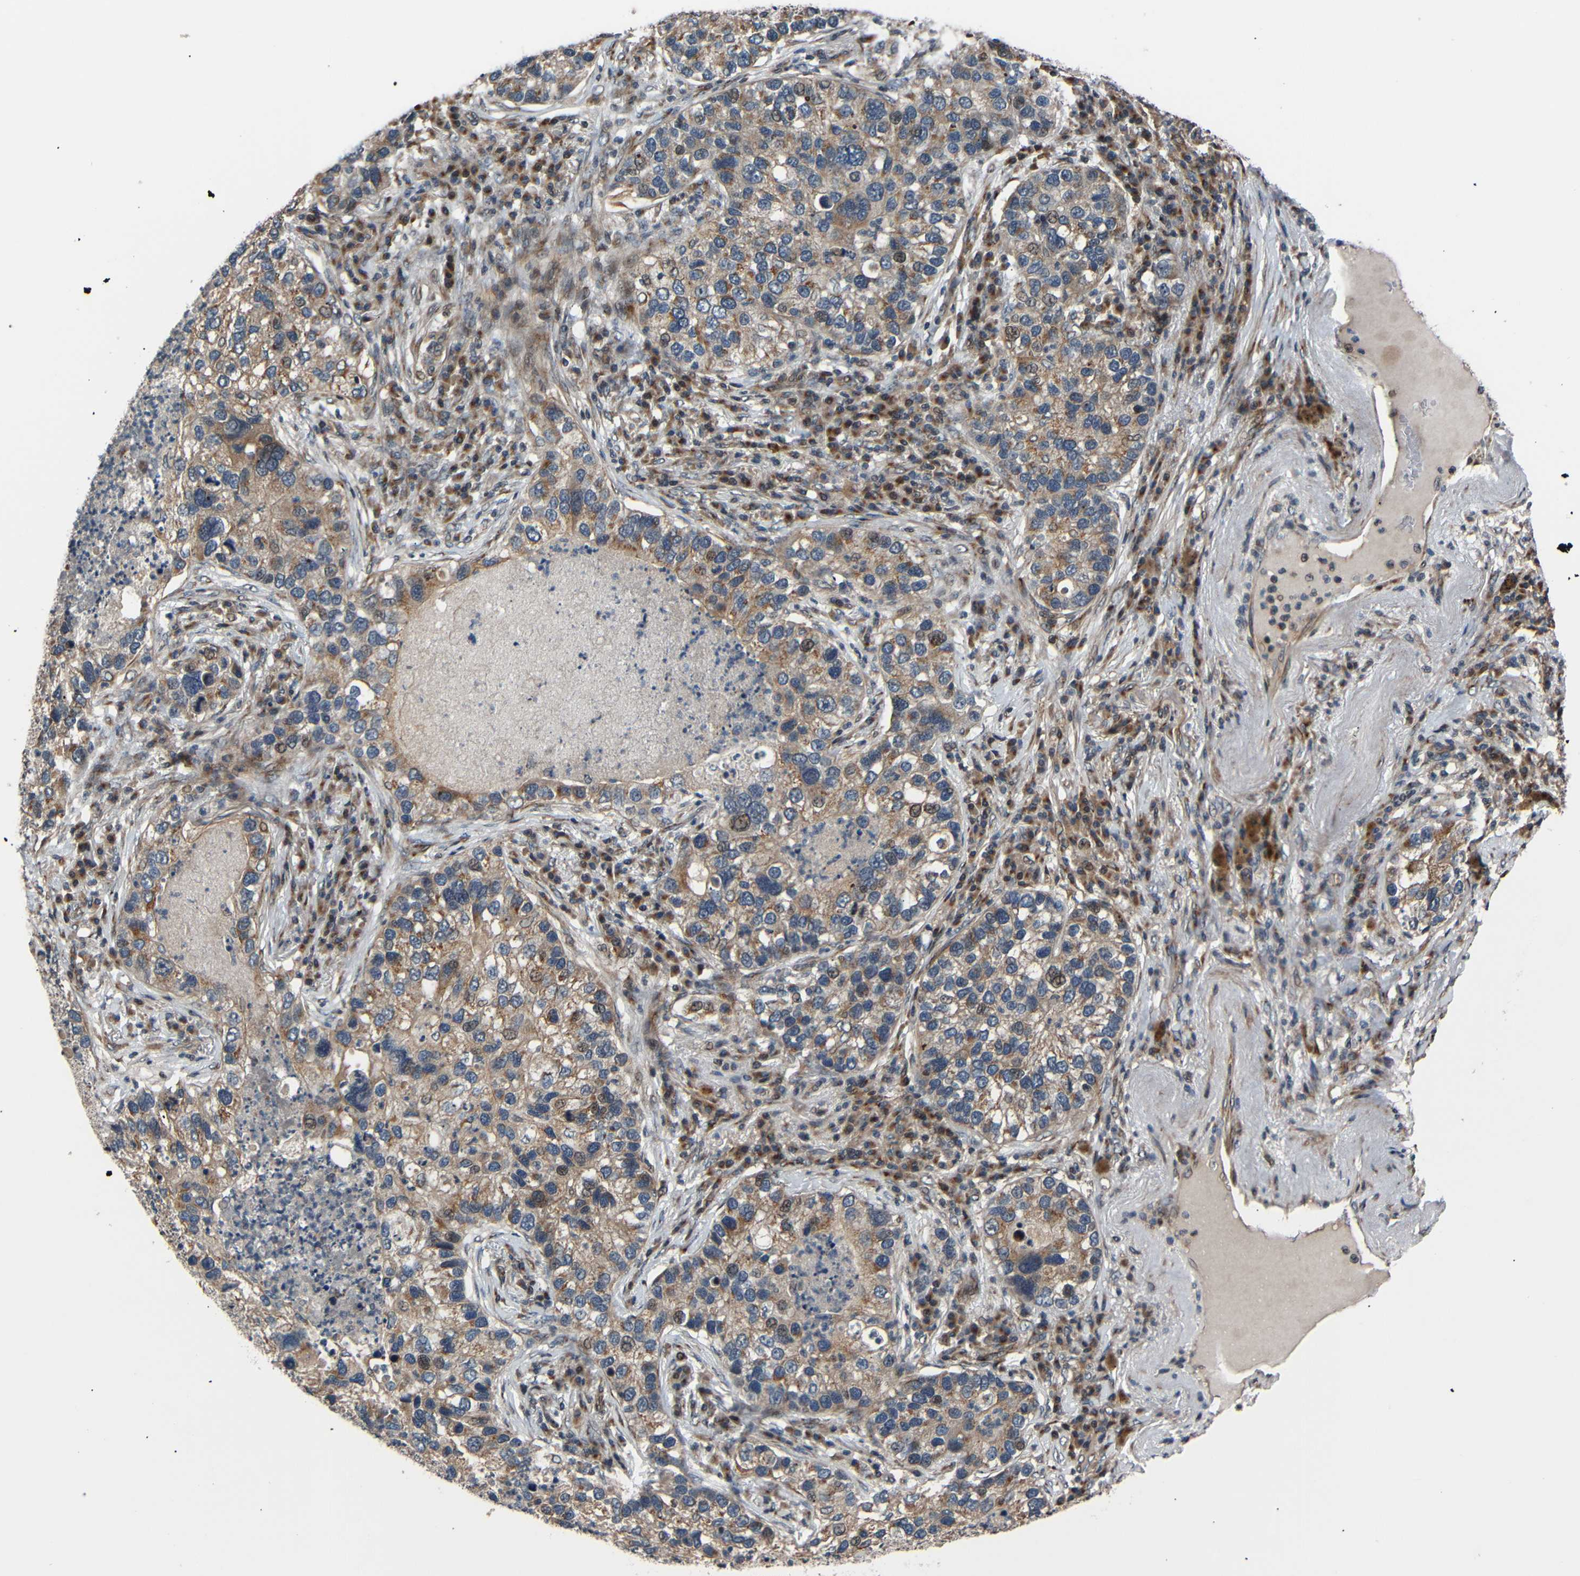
{"staining": {"intensity": "weak", "quantity": ">75%", "location": "cytoplasmic/membranous,nuclear"}, "tissue": "lung cancer", "cell_type": "Tumor cells", "image_type": "cancer", "snomed": [{"axis": "morphology", "description": "Normal tissue, NOS"}, {"axis": "morphology", "description": "Adenocarcinoma, NOS"}, {"axis": "topography", "description": "Bronchus"}, {"axis": "topography", "description": "Lung"}], "caption": "The micrograph reveals a brown stain indicating the presence of a protein in the cytoplasmic/membranous and nuclear of tumor cells in lung cancer.", "gene": "AKAP9", "patient": {"sex": "male", "age": 54}}